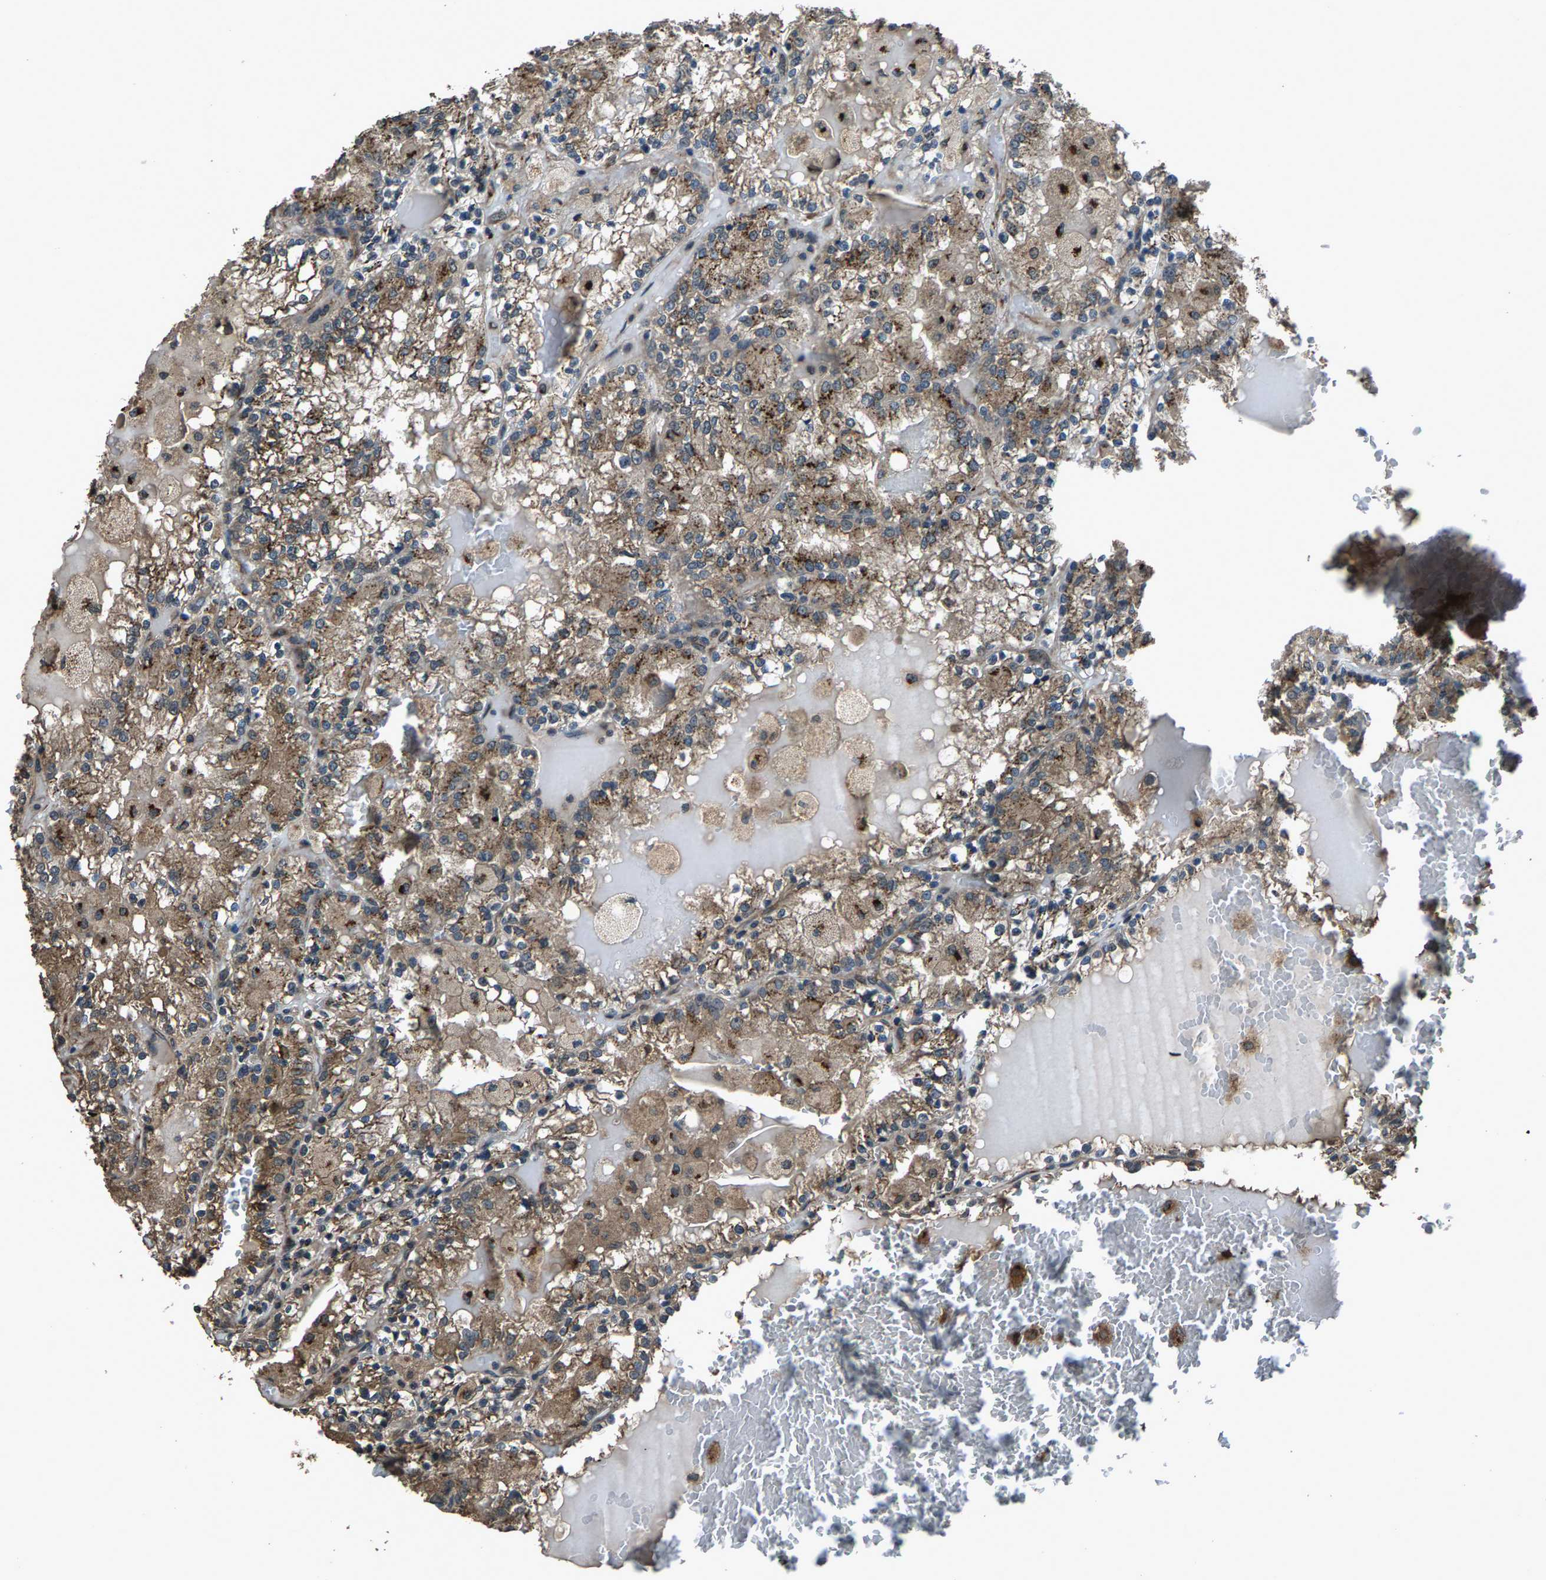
{"staining": {"intensity": "moderate", "quantity": ">75%", "location": "cytoplasmic/membranous"}, "tissue": "renal cancer", "cell_type": "Tumor cells", "image_type": "cancer", "snomed": [{"axis": "morphology", "description": "Adenocarcinoma, NOS"}, {"axis": "topography", "description": "Kidney"}], "caption": "Adenocarcinoma (renal) stained with IHC reveals moderate cytoplasmic/membranous staining in approximately >75% of tumor cells.", "gene": "SLC38A10", "patient": {"sex": "female", "age": 56}}